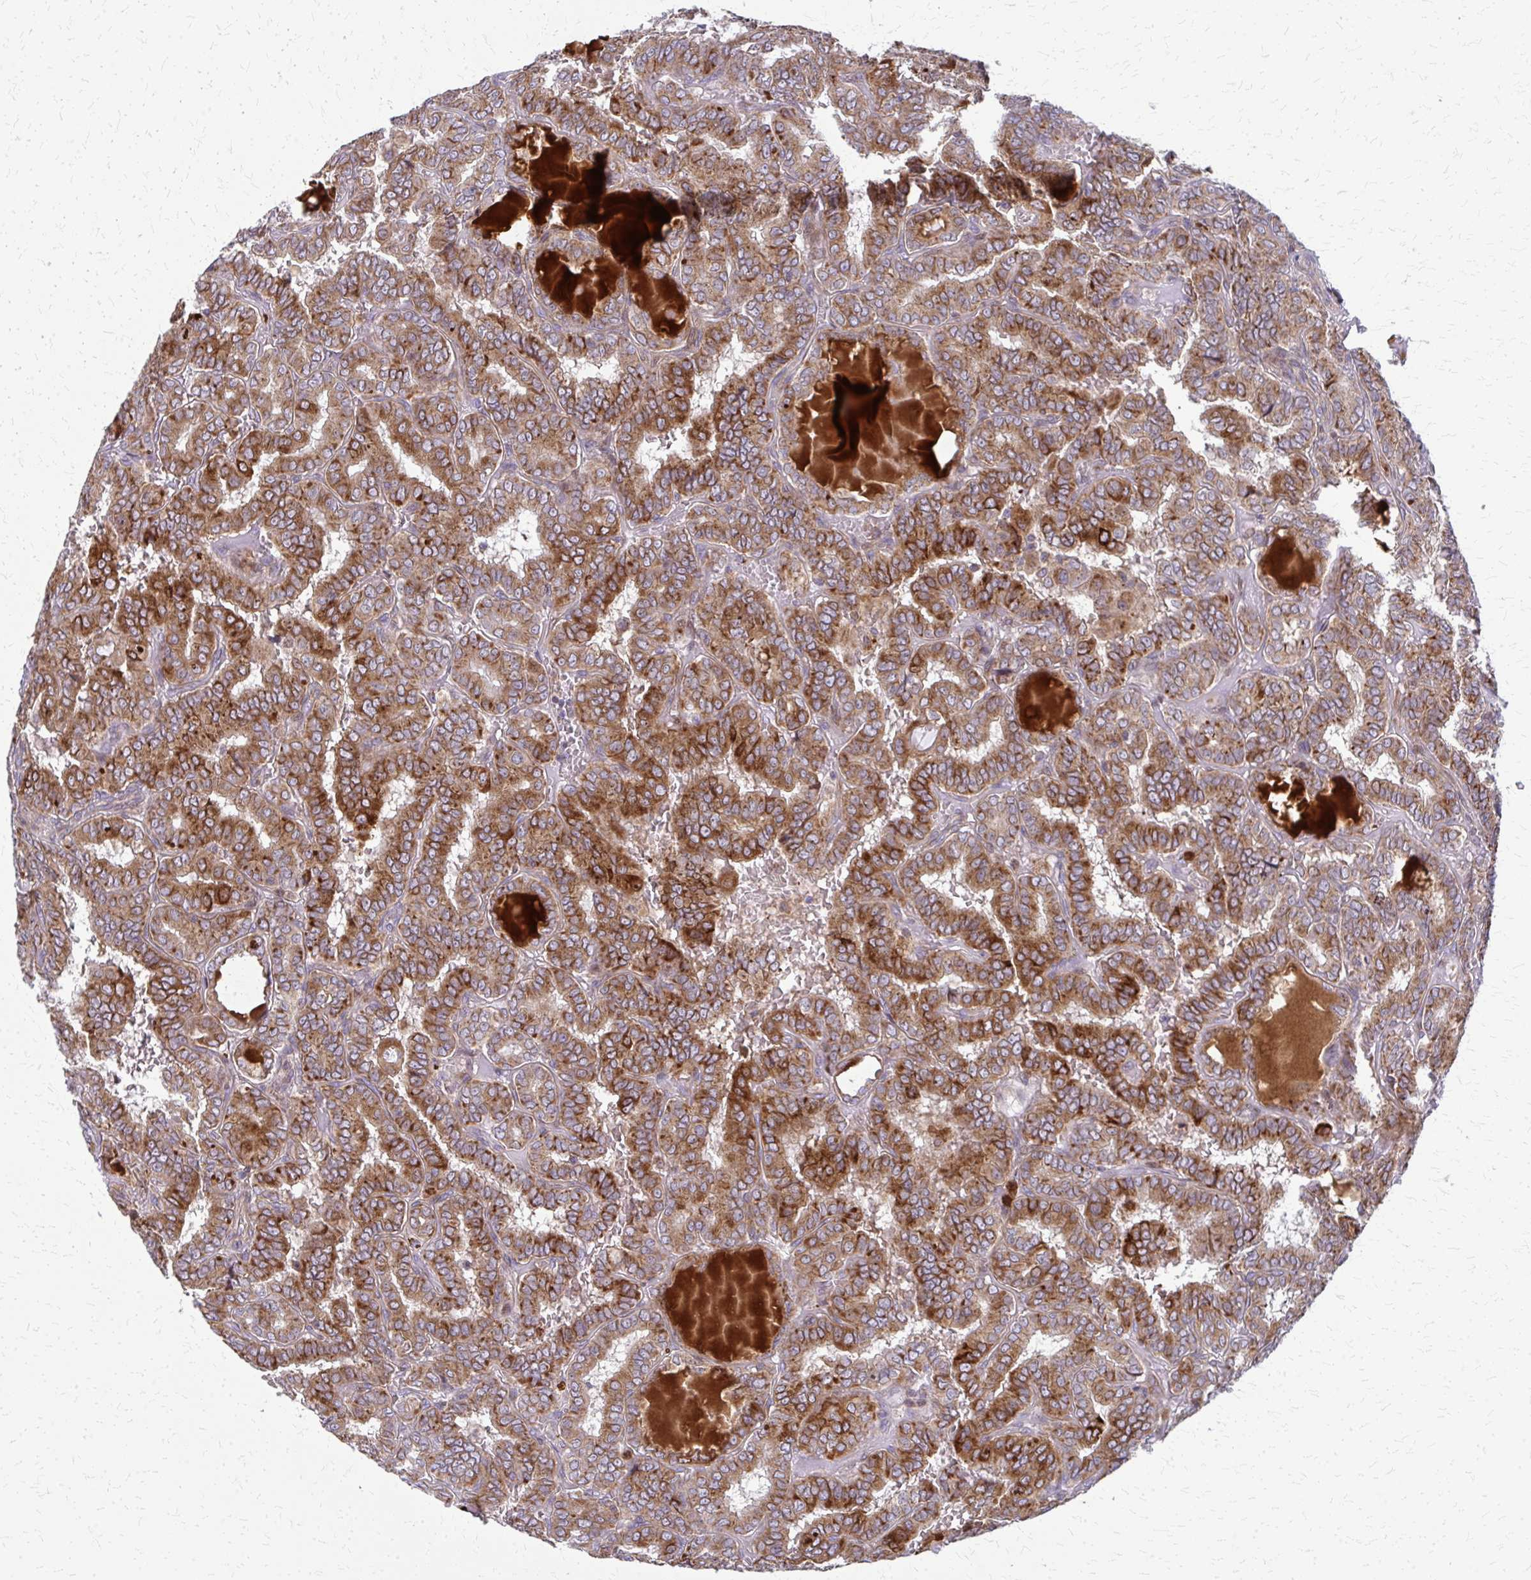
{"staining": {"intensity": "strong", "quantity": ">75%", "location": "cytoplasmic/membranous"}, "tissue": "thyroid cancer", "cell_type": "Tumor cells", "image_type": "cancer", "snomed": [{"axis": "morphology", "description": "Papillary adenocarcinoma, NOS"}, {"axis": "topography", "description": "Thyroid gland"}], "caption": "This image reveals thyroid cancer (papillary adenocarcinoma) stained with immunohistochemistry (IHC) to label a protein in brown. The cytoplasmic/membranous of tumor cells show strong positivity for the protein. Nuclei are counter-stained blue.", "gene": "MCCC1", "patient": {"sex": "female", "age": 46}}